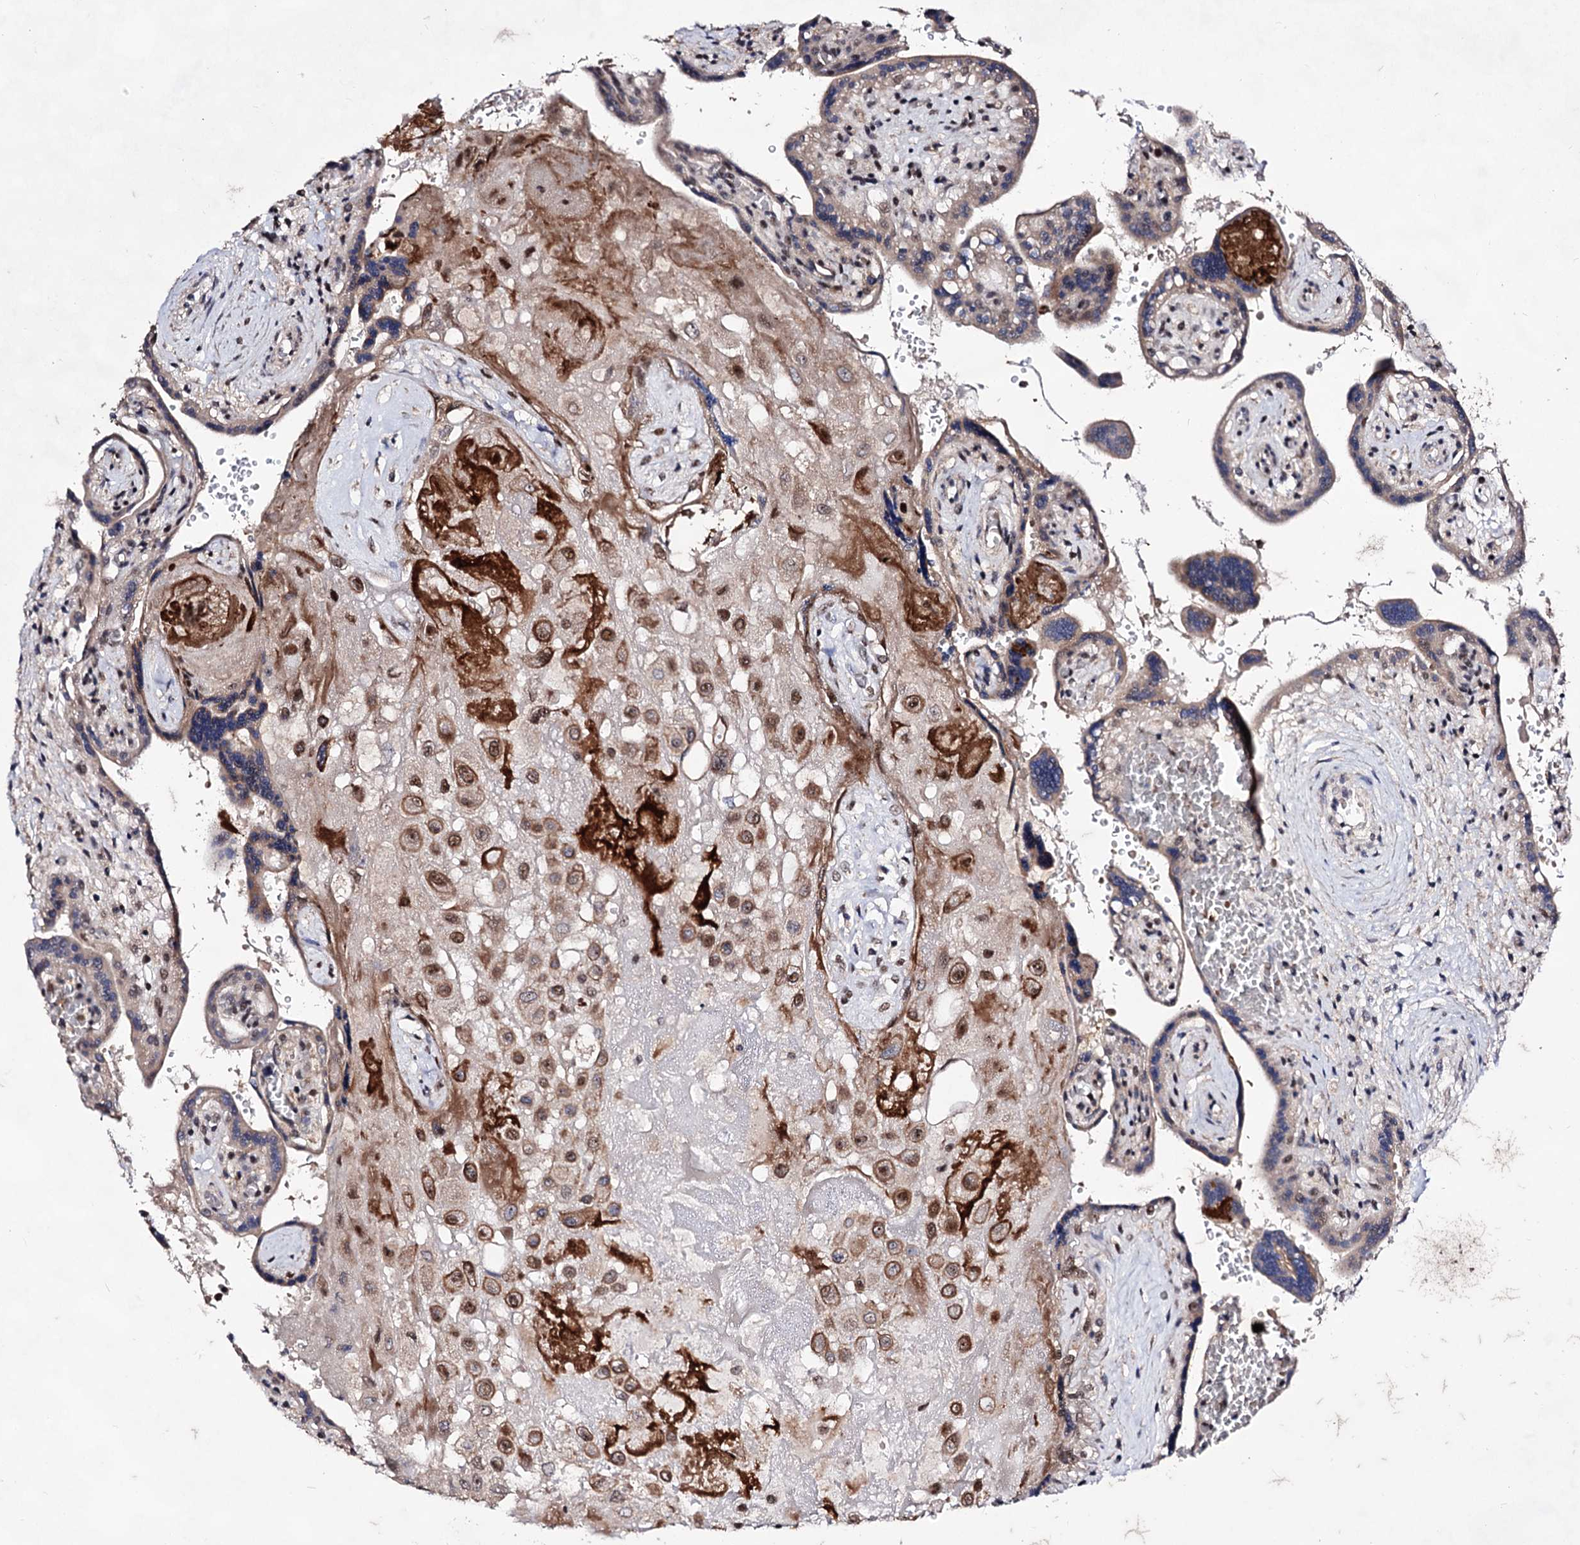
{"staining": {"intensity": "moderate", "quantity": ">75%", "location": "cytoplasmic/membranous,nuclear"}, "tissue": "placenta", "cell_type": "Decidual cells", "image_type": "normal", "snomed": [{"axis": "morphology", "description": "Normal tissue, NOS"}, {"axis": "topography", "description": "Placenta"}], "caption": "A micrograph of placenta stained for a protein reveals moderate cytoplasmic/membranous,nuclear brown staining in decidual cells. Nuclei are stained in blue.", "gene": "EXOSC10", "patient": {"sex": "female", "age": 37}}